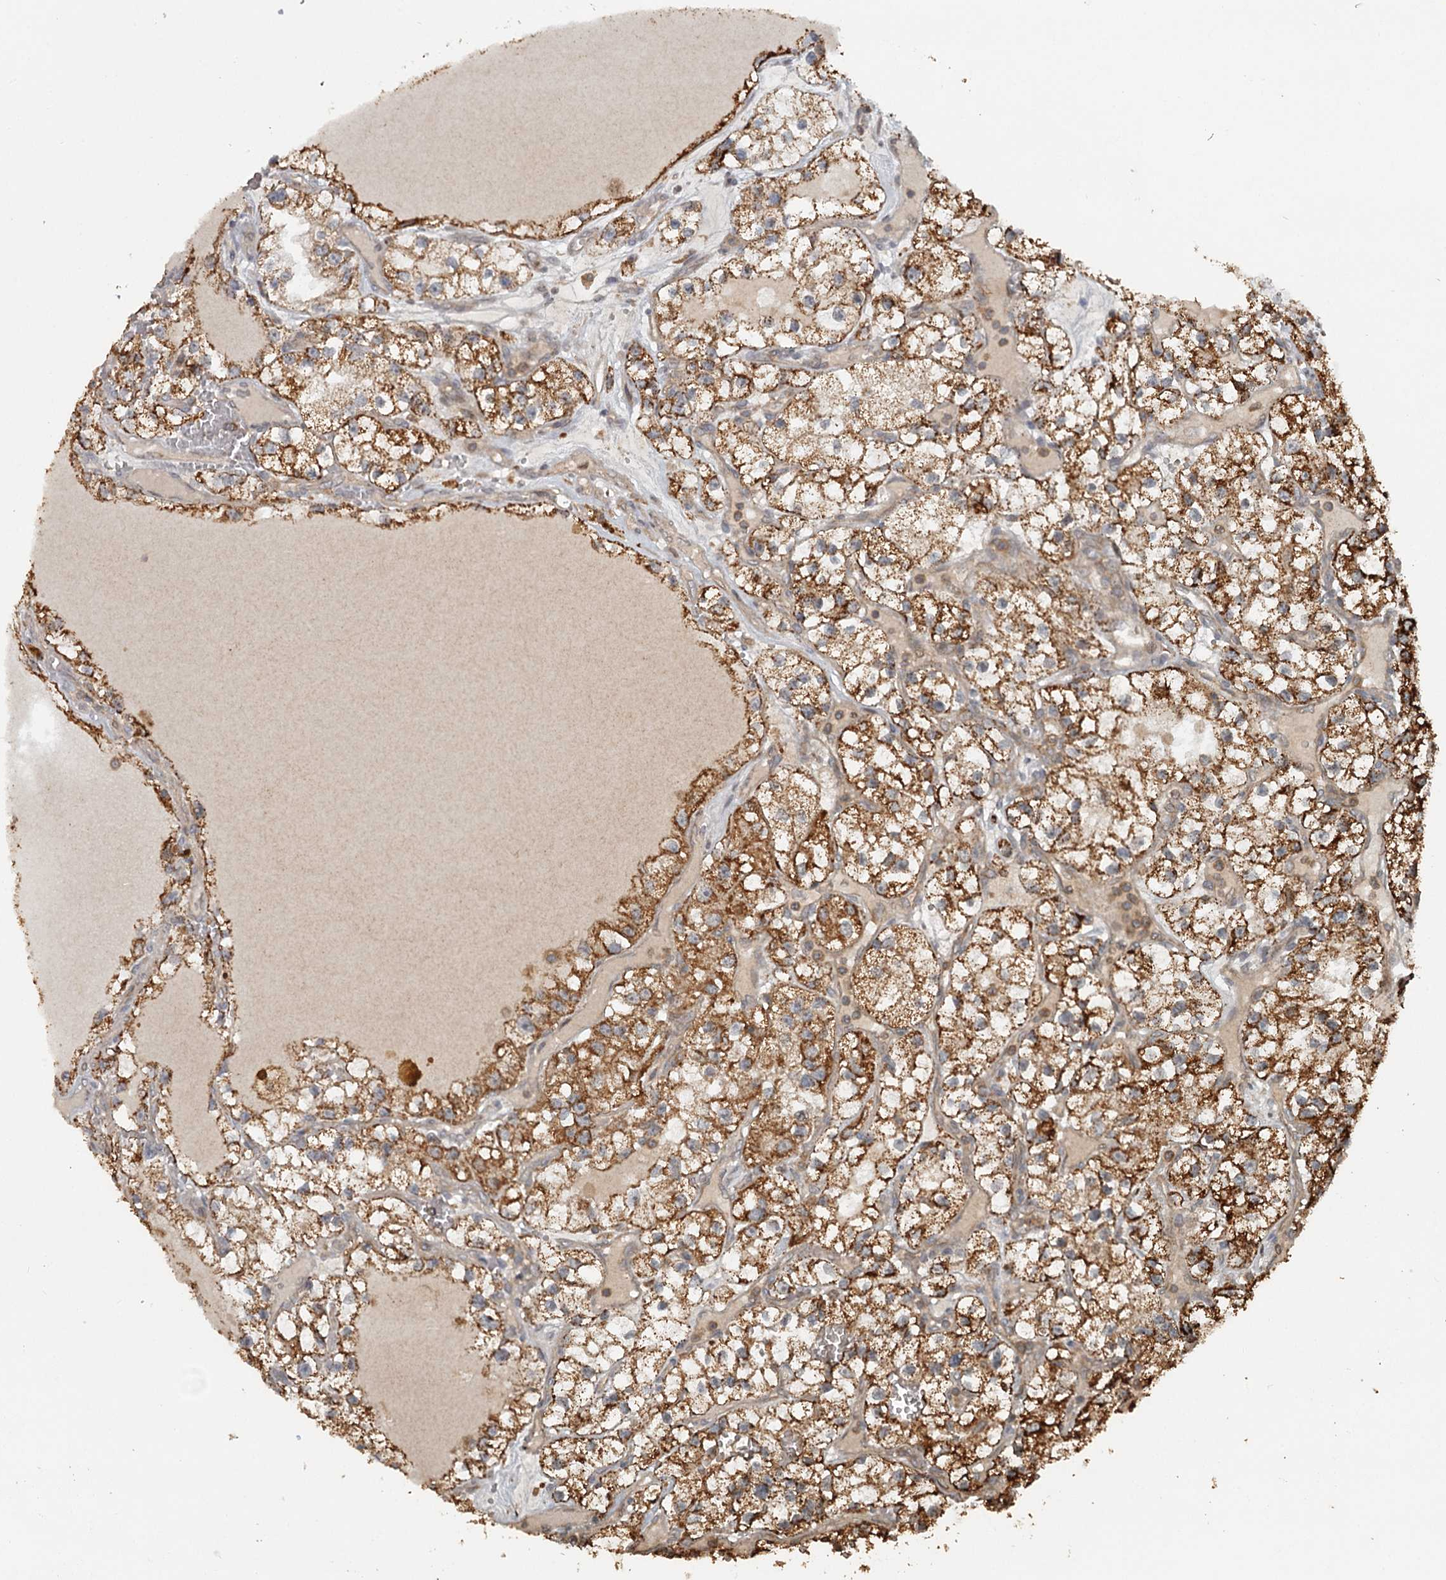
{"staining": {"intensity": "strong", "quantity": ">75%", "location": "cytoplasmic/membranous"}, "tissue": "renal cancer", "cell_type": "Tumor cells", "image_type": "cancer", "snomed": [{"axis": "morphology", "description": "Adenocarcinoma, NOS"}, {"axis": "topography", "description": "Kidney"}], "caption": "Protein expression analysis of human renal adenocarcinoma reveals strong cytoplasmic/membranous expression in about >75% of tumor cells.", "gene": "FAXC", "patient": {"sex": "female", "age": 57}}